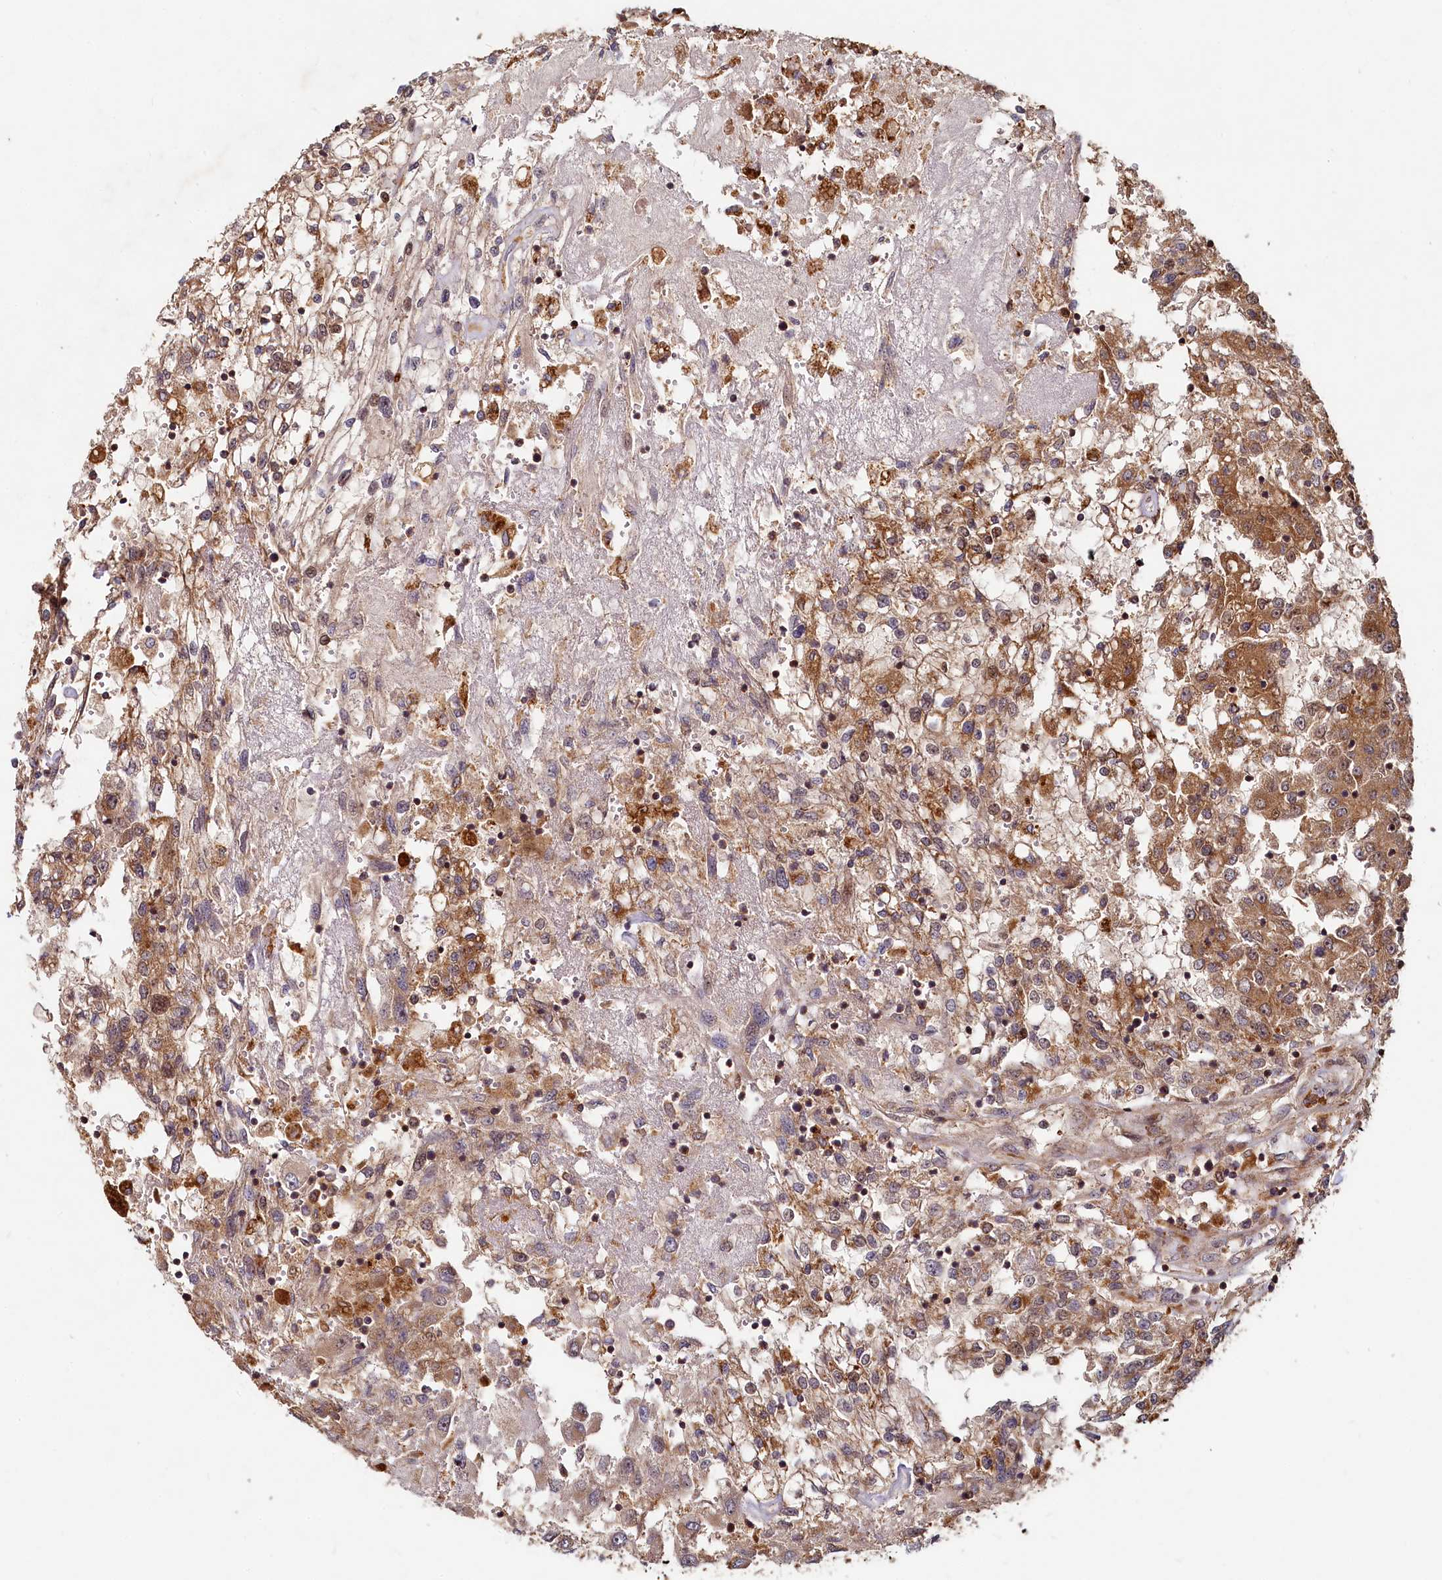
{"staining": {"intensity": "moderate", "quantity": ">75%", "location": "cytoplasmic/membranous"}, "tissue": "renal cancer", "cell_type": "Tumor cells", "image_type": "cancer", "snomed": [{"axis": "morphology", "description": "Adenocarcinoma, NOS"}, {"axis": "topography", "description": "Kidney"}], "caption": "An image showing moderate cytoplasmic/membranous positivity in approximately >75% of tumor cells in adenocarcinoma (renal), as visualized by brown immunohistochemical staining.", "gene": "TRIM23", "patient": {"sex": "female", "age": 52}}